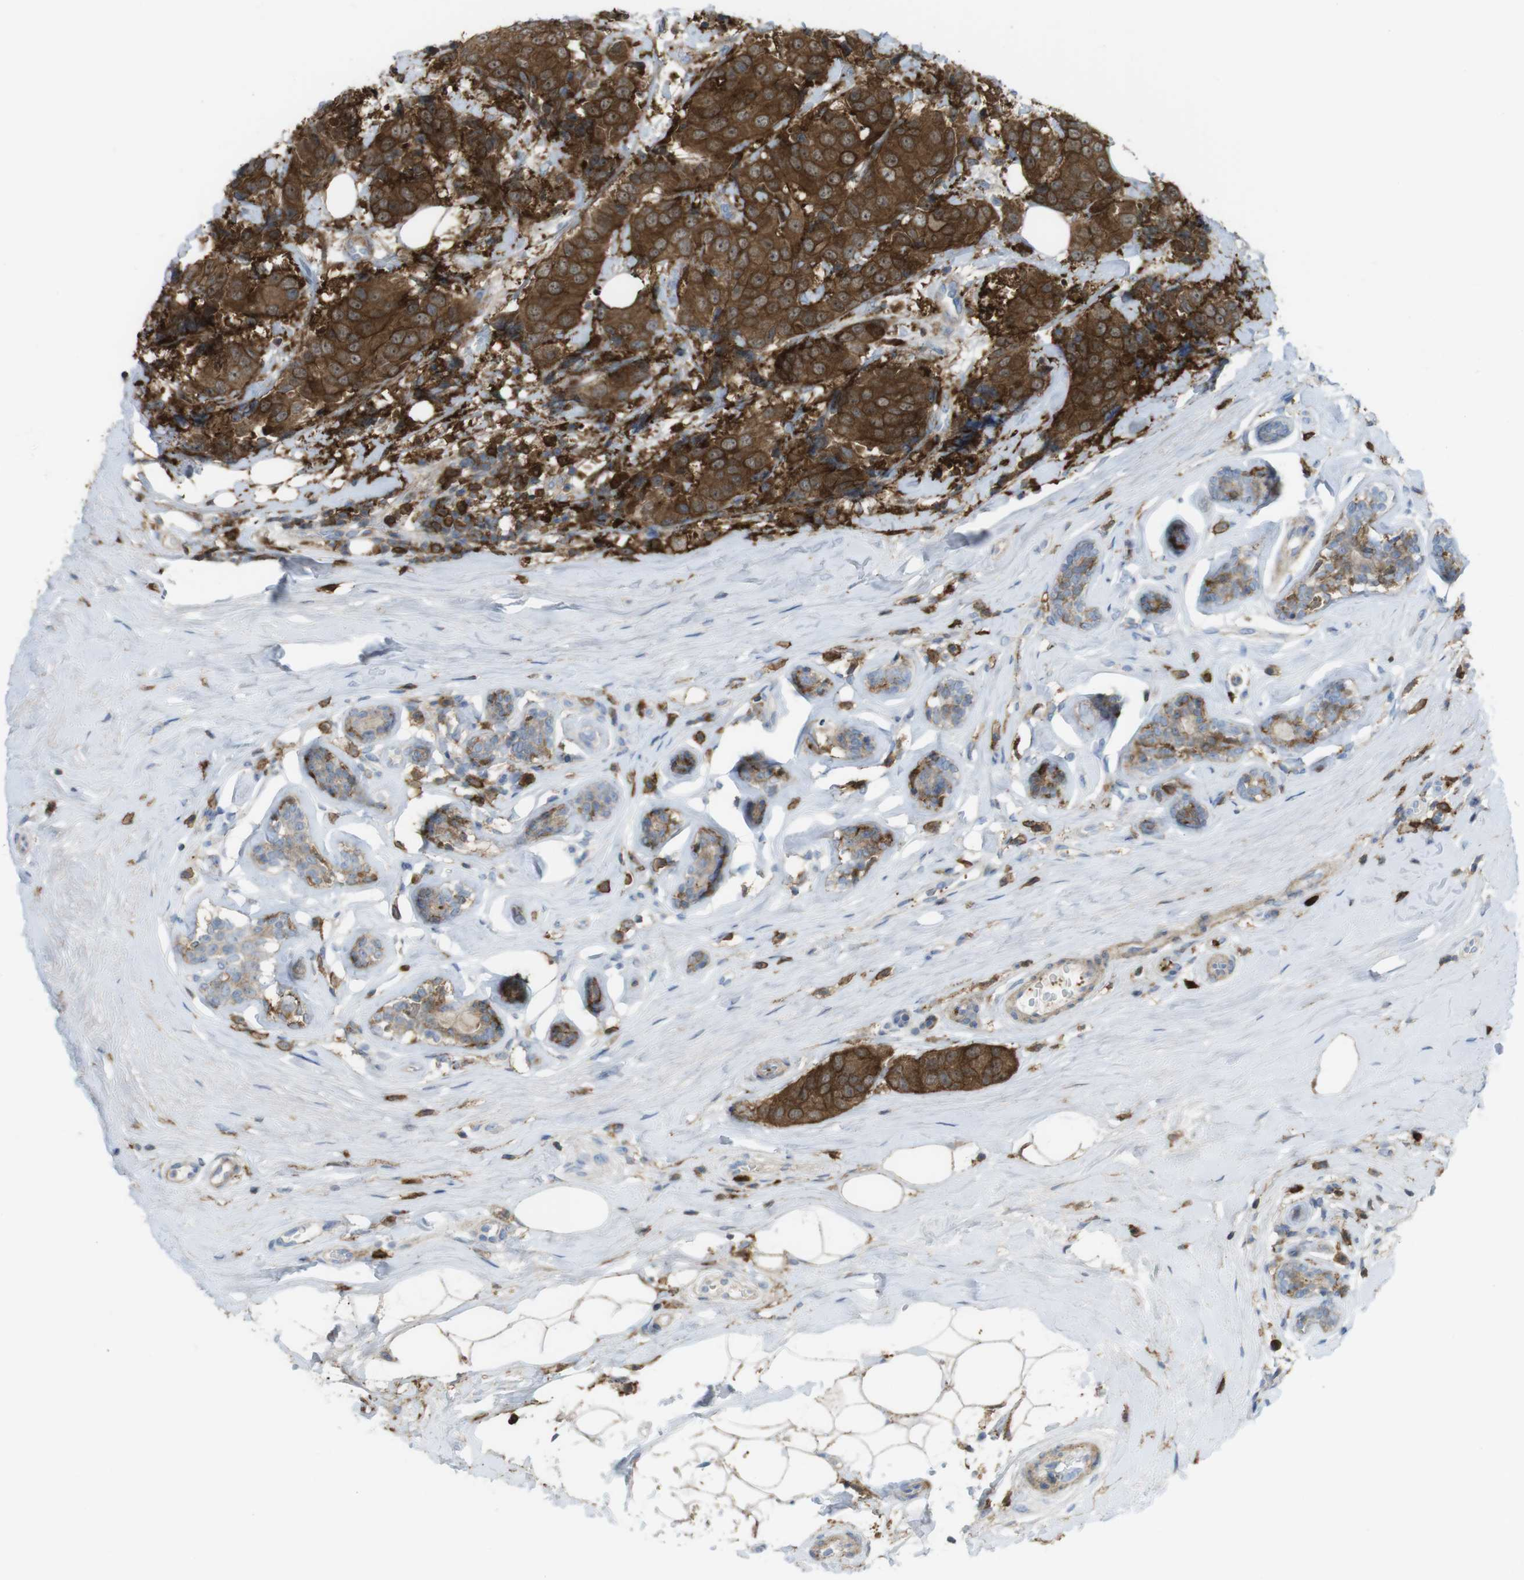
{"staining": {"intensity": "strong", "quantity": ">75%", "location": "cytoplasmic/membranous"}, "tissue": "breast cancer", "cell_type": "Tumor cells", "image_type": "cancer", "snomed": [{"axis": "morphology", "description": "Normal tissue, NOS"}, {"axis": "morphology", "description": "Duct carcinoma"}, {"axis": "topography", "description": "Breast"}], "caption": "Immunohistochemical staining of breast cancer (intraductal carcinoma) exhibits high levels of strong cytoplasmic/membranous positivity in about >75% of tumor cells. (IHC, brightfield microscopy, high magnification).", "gene": "PRKCD", "patient": {"sex": "female", "age": 39}}